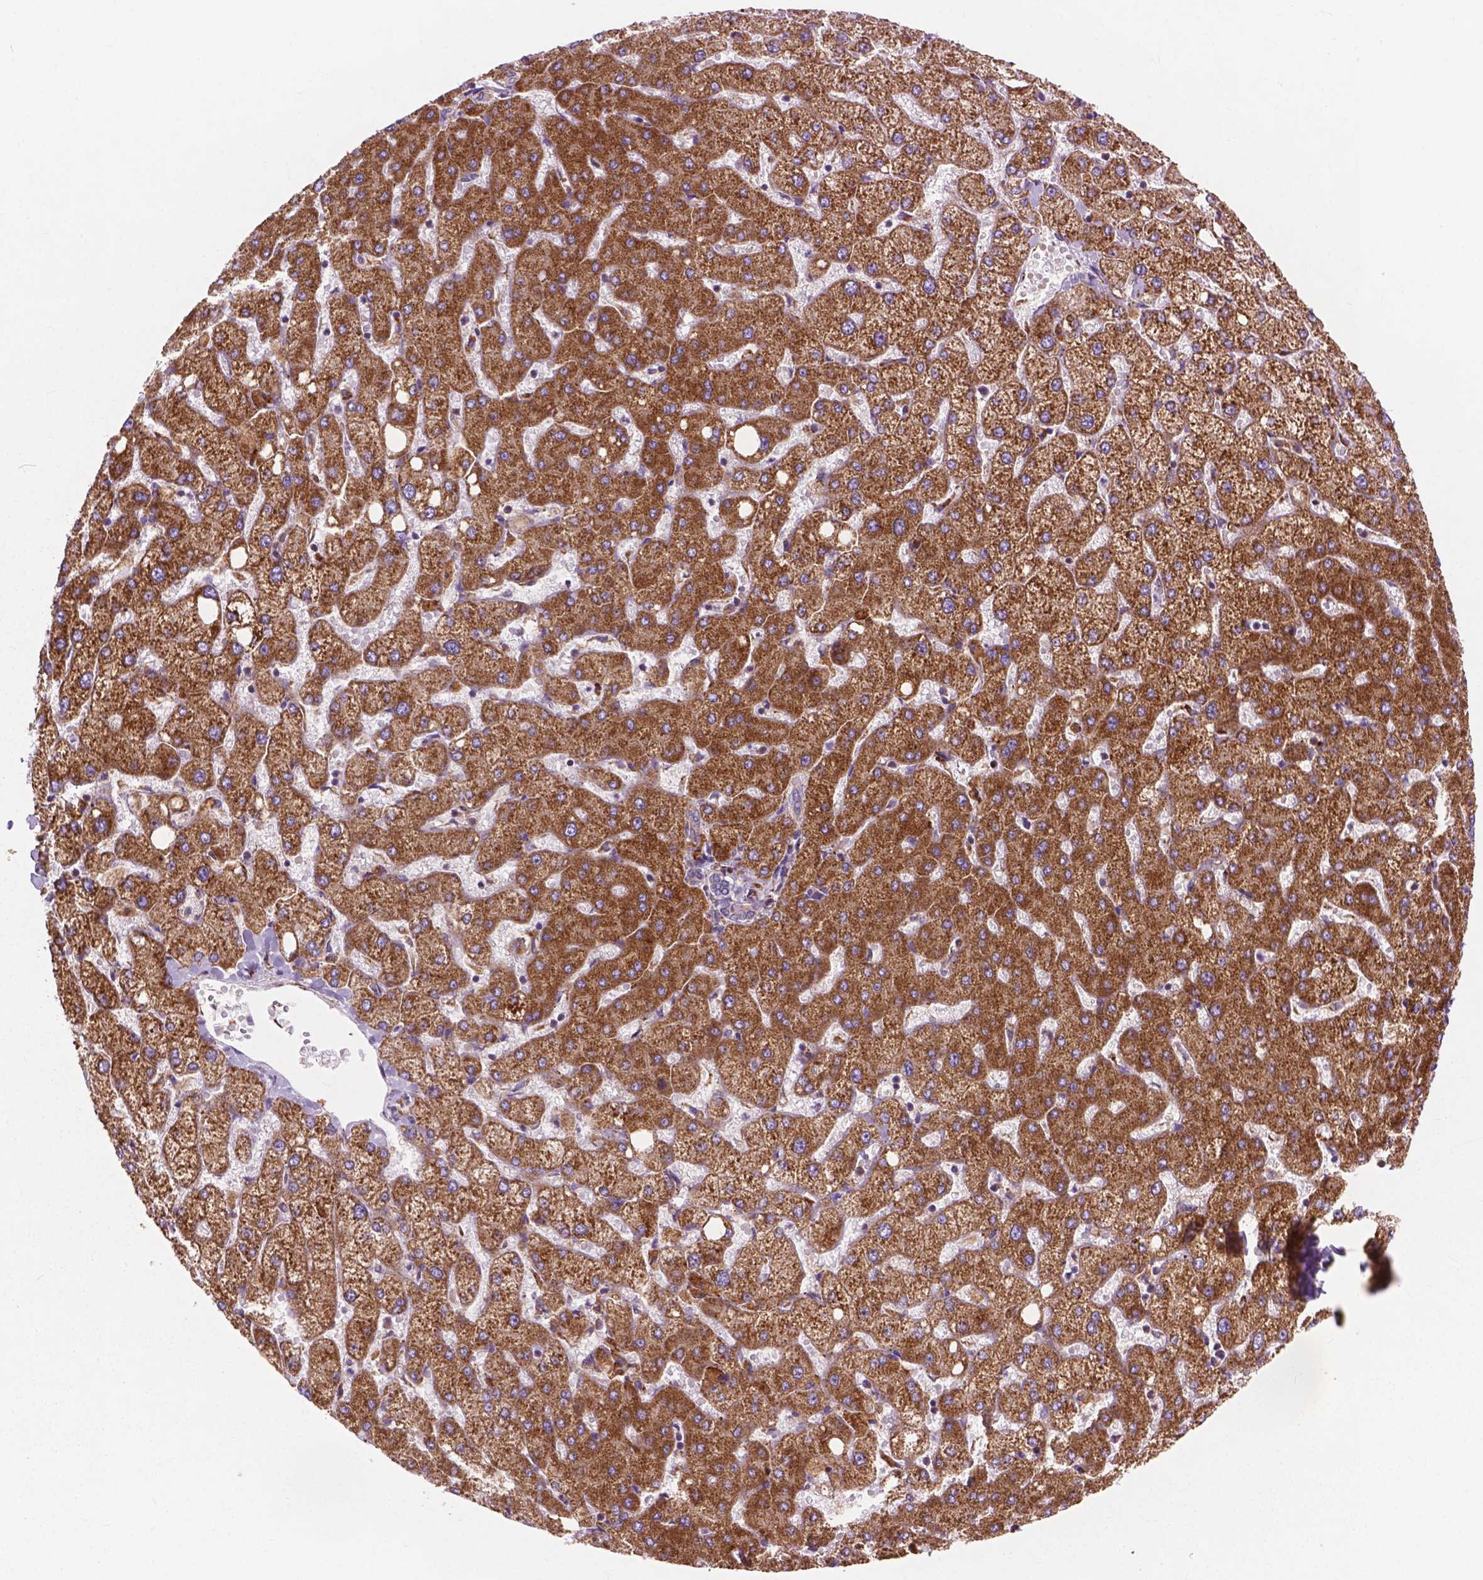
{"staining": {"intensity": "negative", "quantity": "none", "location": "none"}, "tissue": "liver", "cell_type": "Cholangiocytes", "image_type": "normal", "snomed": [{"axis": "morphology", "description": "Normal tissue, NOS"}, {"axis": "topography", "description": "Liver"}], "caption": "Immunohistochemical staining of benign human liver reveals no significant positivity in cholangiocytes. (DAB IHC, high magnification).", "gene": "RPL37A", "patient": {"sex": "female", "age": 54}}